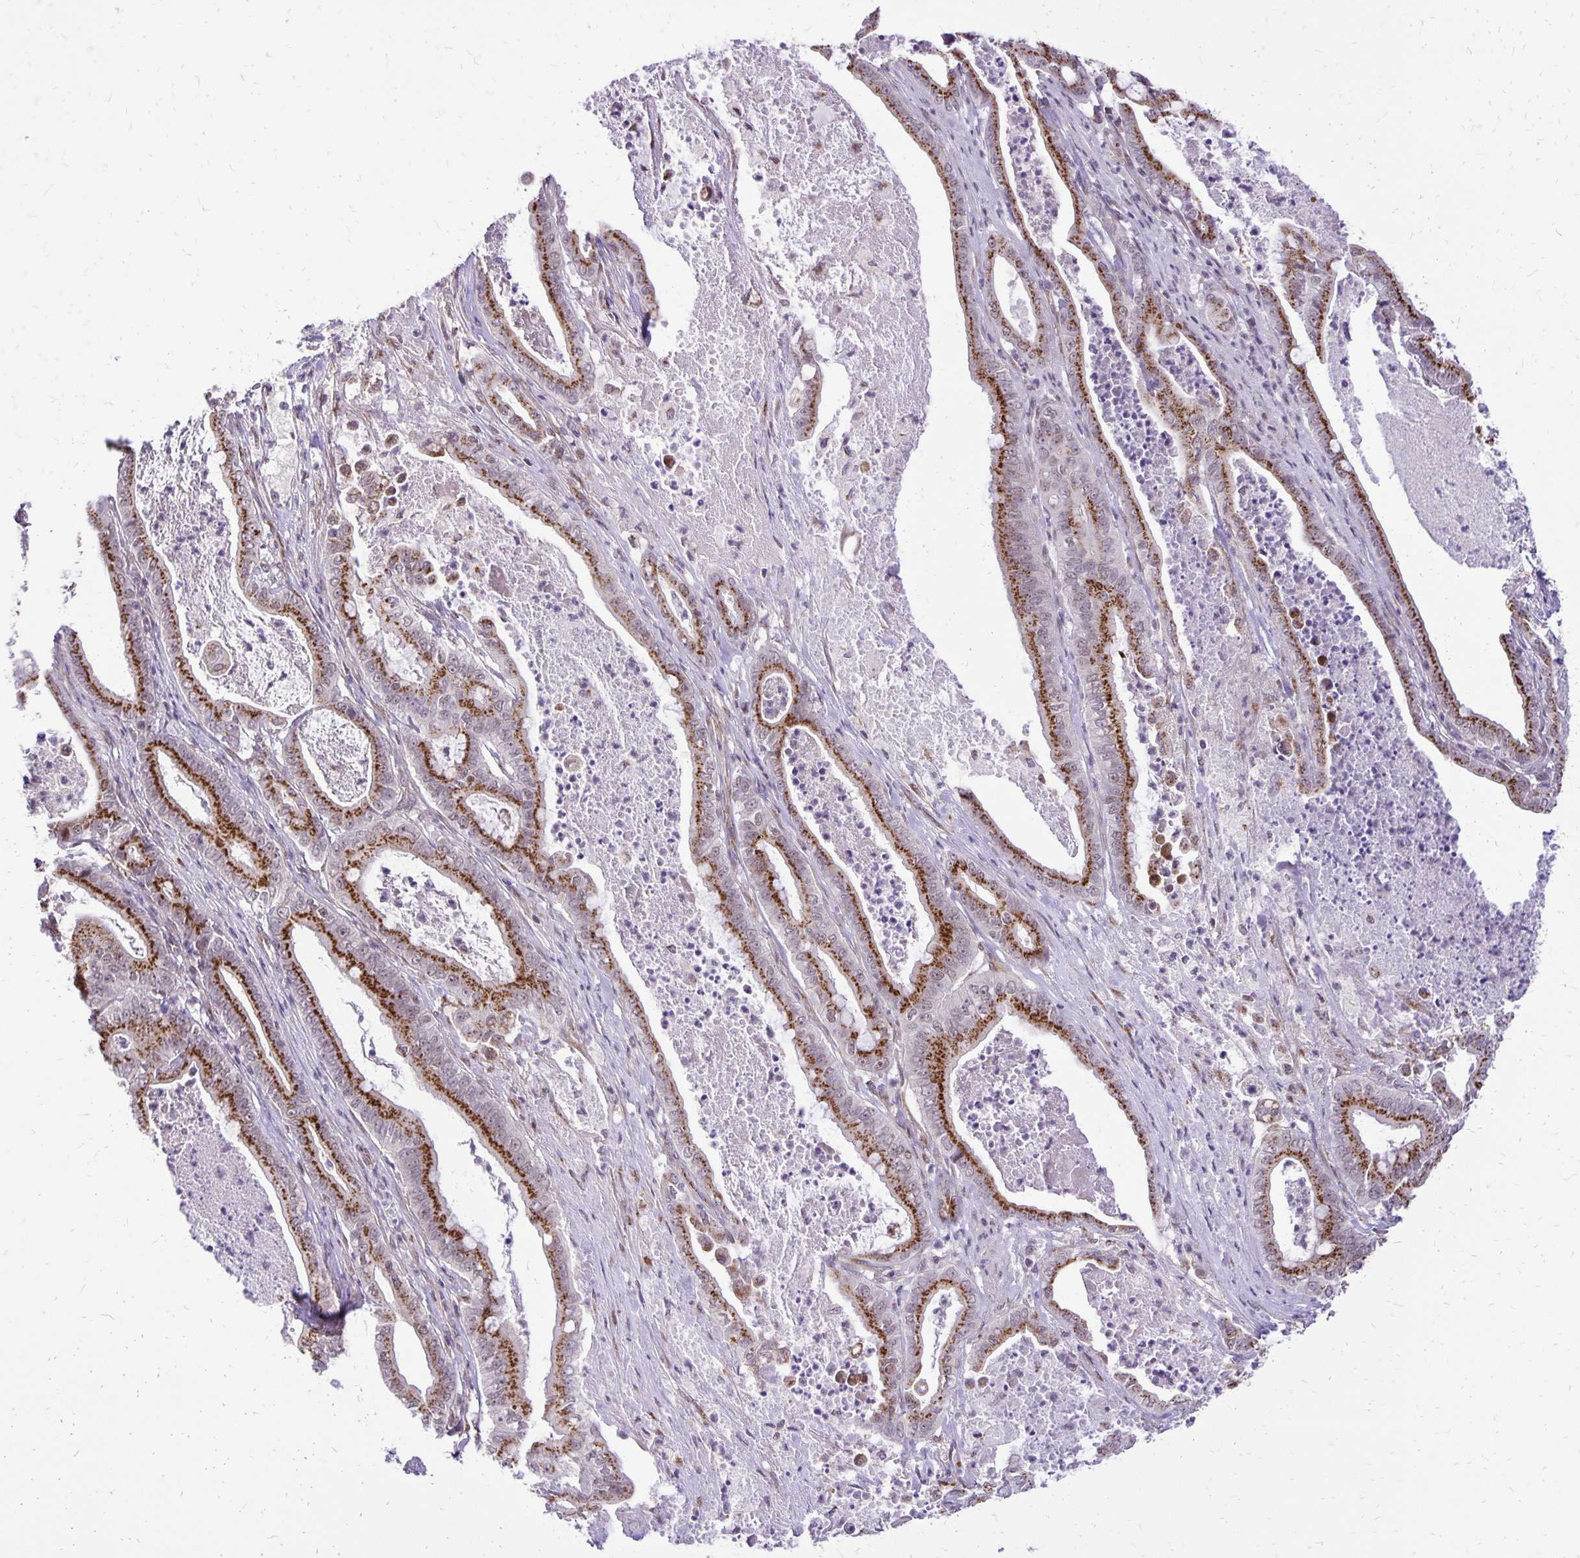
{"staining": {"intensity": "strong", "quantity": ">75%", "location": "cytoplasmic/membranous"}, "tissue": "pancreatic cancer", "cell_type": "Tumor cells", "image_type": "cancer", "snomed": [{"axis": "morphology", "description": "Adenocarcinoma, NOS"}, {"axis": "topography", "description": "Pancreas"}], "caption": "A high amount of strong cytoplasmic/membranous positivity is seen in approximately >75% of tumor cells in pancreatic adenocarcinoma tissue.", "gene": "GOLGA5", "patient": {"sex": "male", "age": 71}}